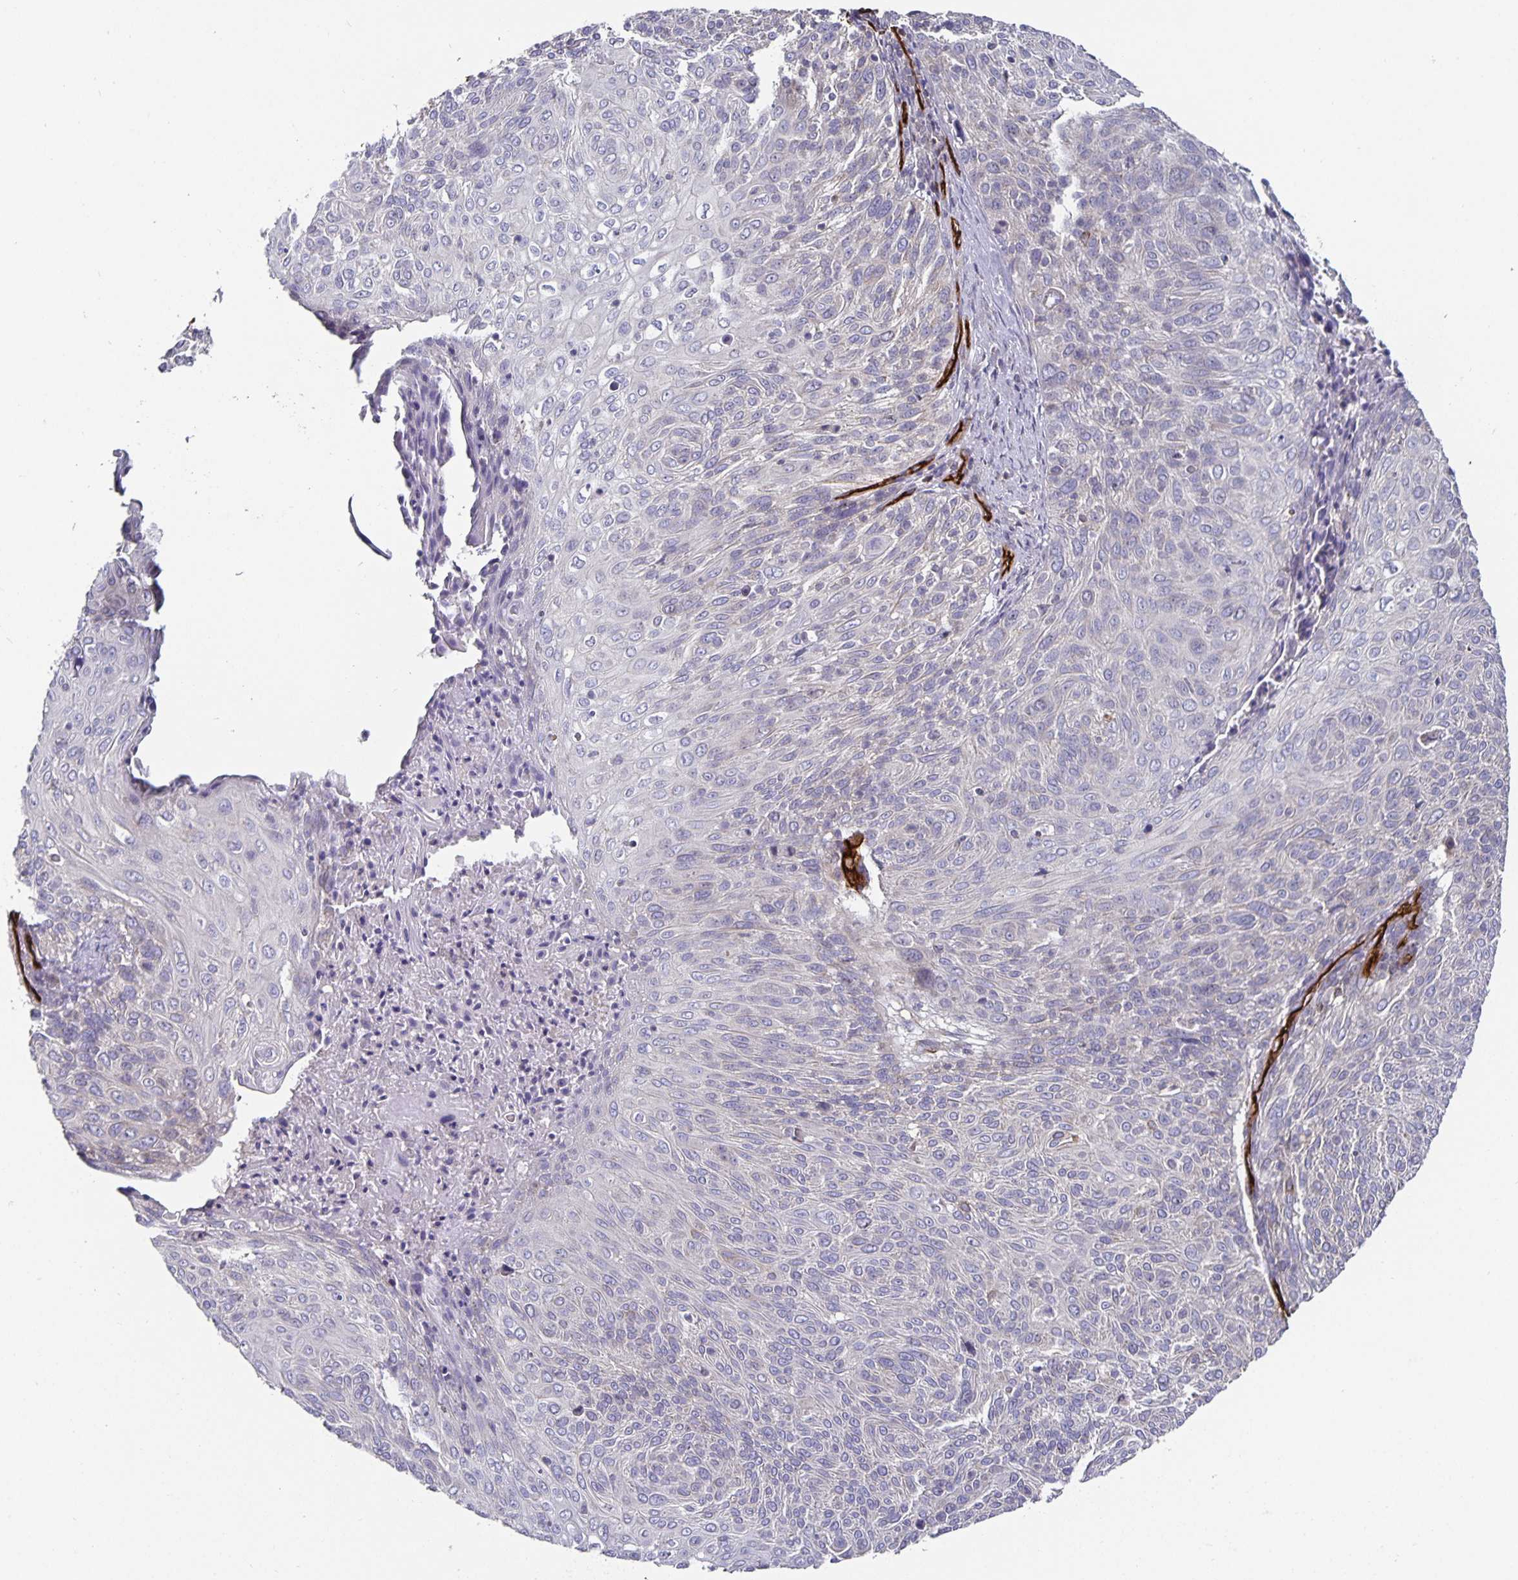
{"staining": {"intensity": "negative", "quantity": "none", "location": "none"}, "tissue": "cervical cancer", "cell_type": "Tumor cells", "image_type": "cancer", "snomed": [{"axis": "morphology", "description": "Squamous cell carcinoma, NOS"}, {"axis": "topography", "description": "Cervix"}], "caption": "IHC photomicrograph of human squamous cell carcinoma (cervical) stained for a protein (brown), which demonstrates no positivity in tumor cells.", "gene": "PODXL", "patient": {"sex": "female", "age": 31}}